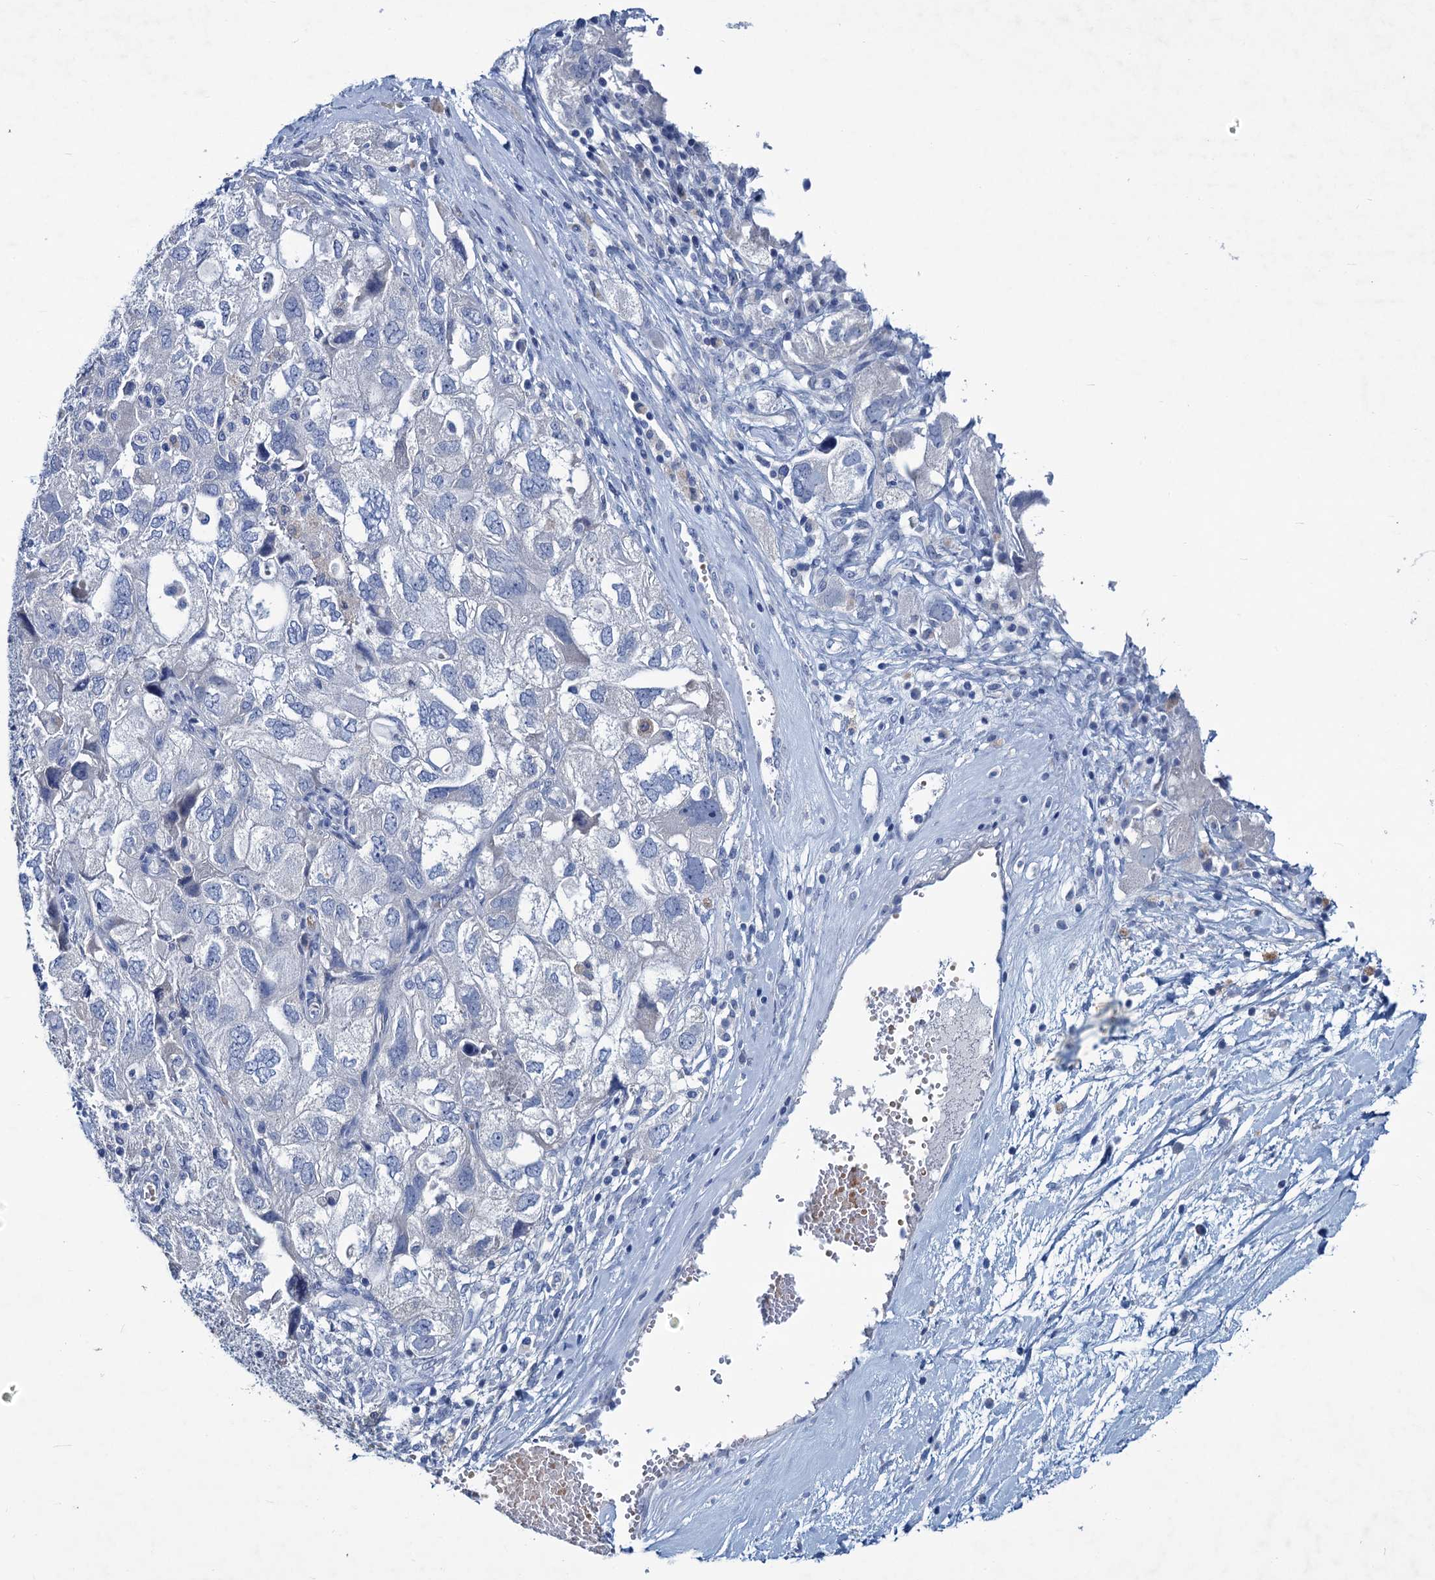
{"staining": {"intensity": "negative", "quantity": "none", "location": "none"}, "tissue": "ovarian cancer", "cell_type": "Tumor cells", "image_type": "cancer", "snomed": [{"axis": "morphology", "description": "Carcinoma, NOS"}, {"axis": "morphology", "description": "Cystadenocarcinoma, serous, NOS"}, {"axis": "topography", "description": "Ovary"}], "caption": "Tumor cells are negative for protein expression in human serous cystadenocarcinoma (ovarian). Brightfield microscopy of IHC stained with DAB (3,3'-diaminobenzidine) (brown) and hematoxylin (blue), captured at high magnification.", "gene": "RTKN2", "patient": {"sex": "female", "age": 69}}